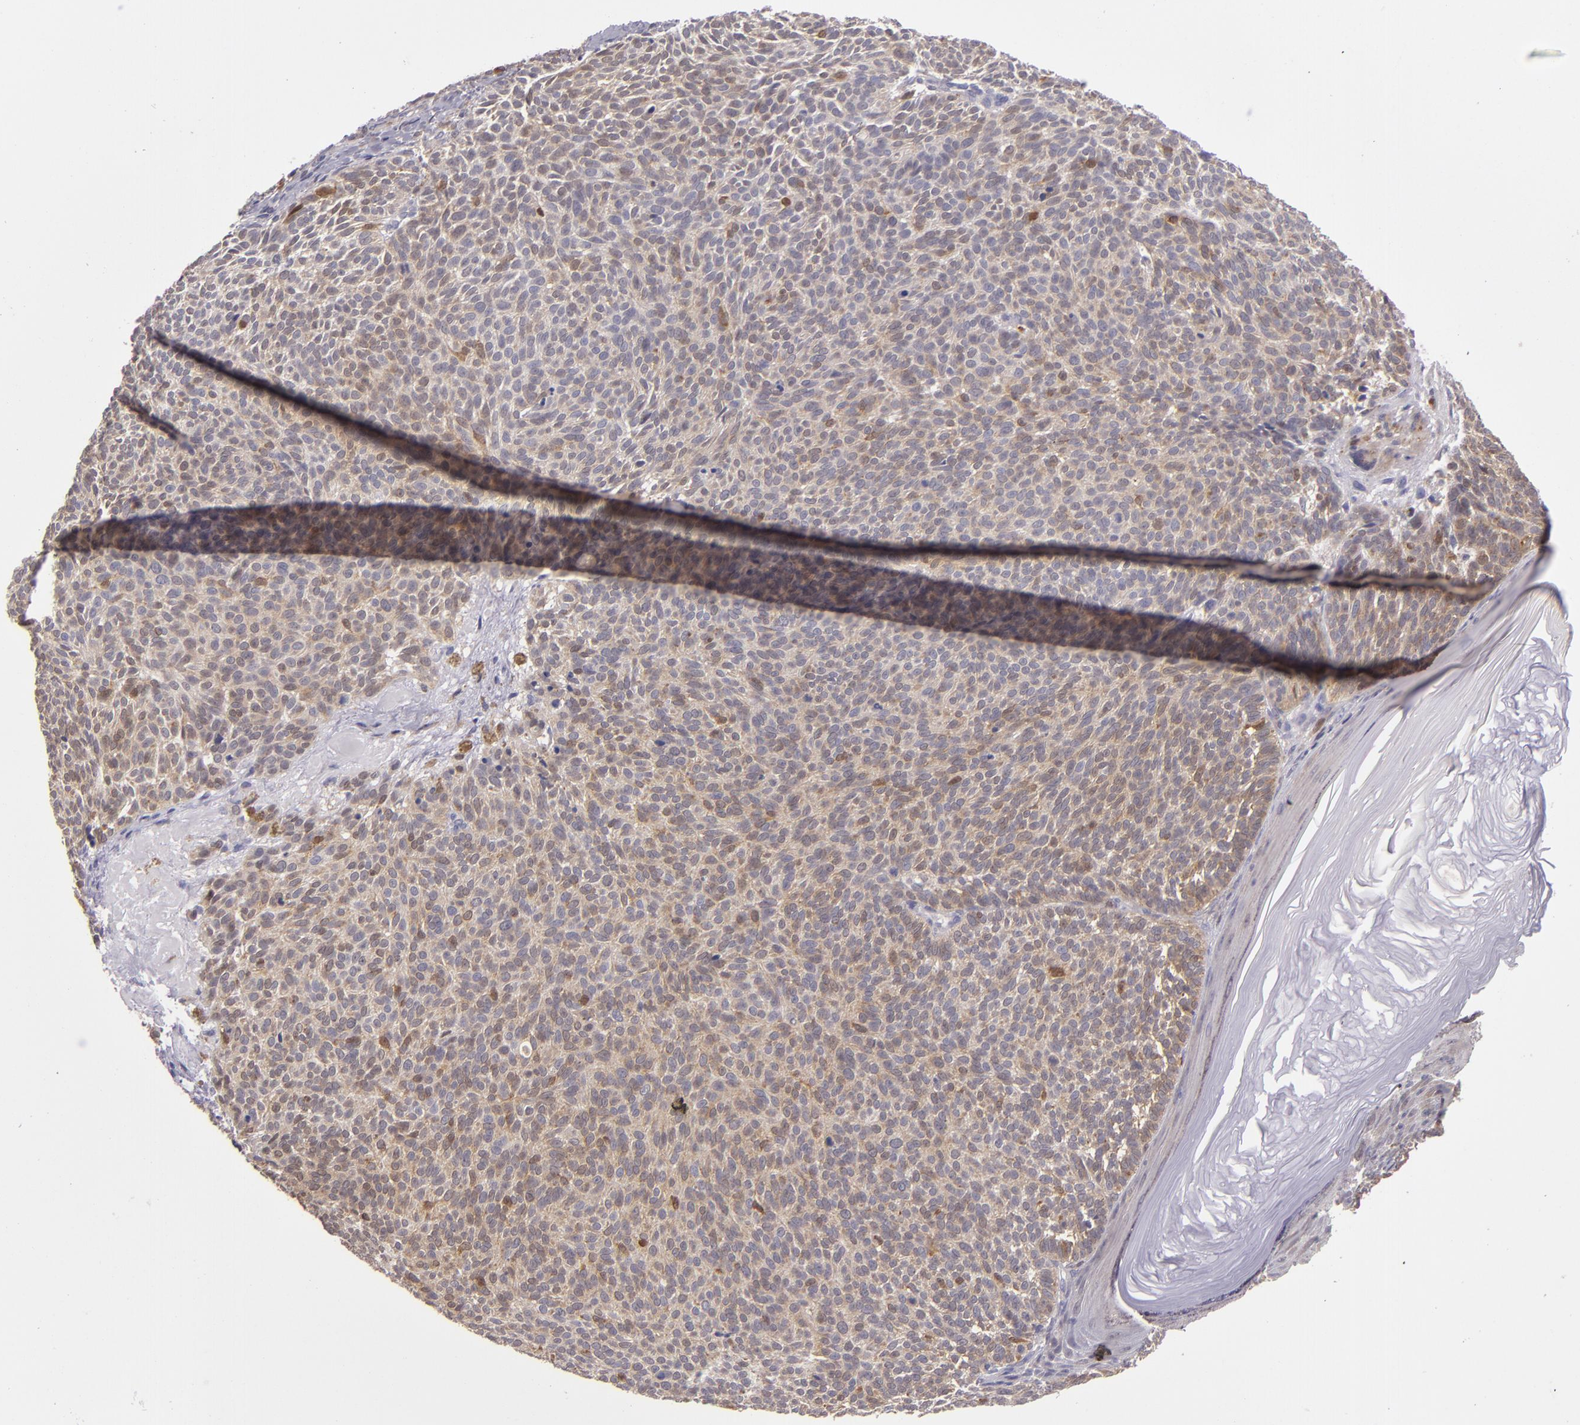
{"staining": {"intensity": "weak", "quantity": ">75%", "location": "cytoplasmic/membranous"}, "tissue": "skin cancer", "cell_type": "Tumor cells", "image_type": "cancer", "snomed": [{"axis": "morphology", "description": "Basal cell carcinoma"}, {"axis": "topography", "description": "Skin"}], "caption": "IHC image of neoplastic tissue: human skin basal cell carcinoma stained using immunohistochemistry exhibits low levels of weak protein expression localized specifically in the cytoplasmic/membranous of tumor cells, appearing as a cytoplasmic/membranous brown color.", "gene": "FHIT", "patient": {"sex": "male", "age": 63}}